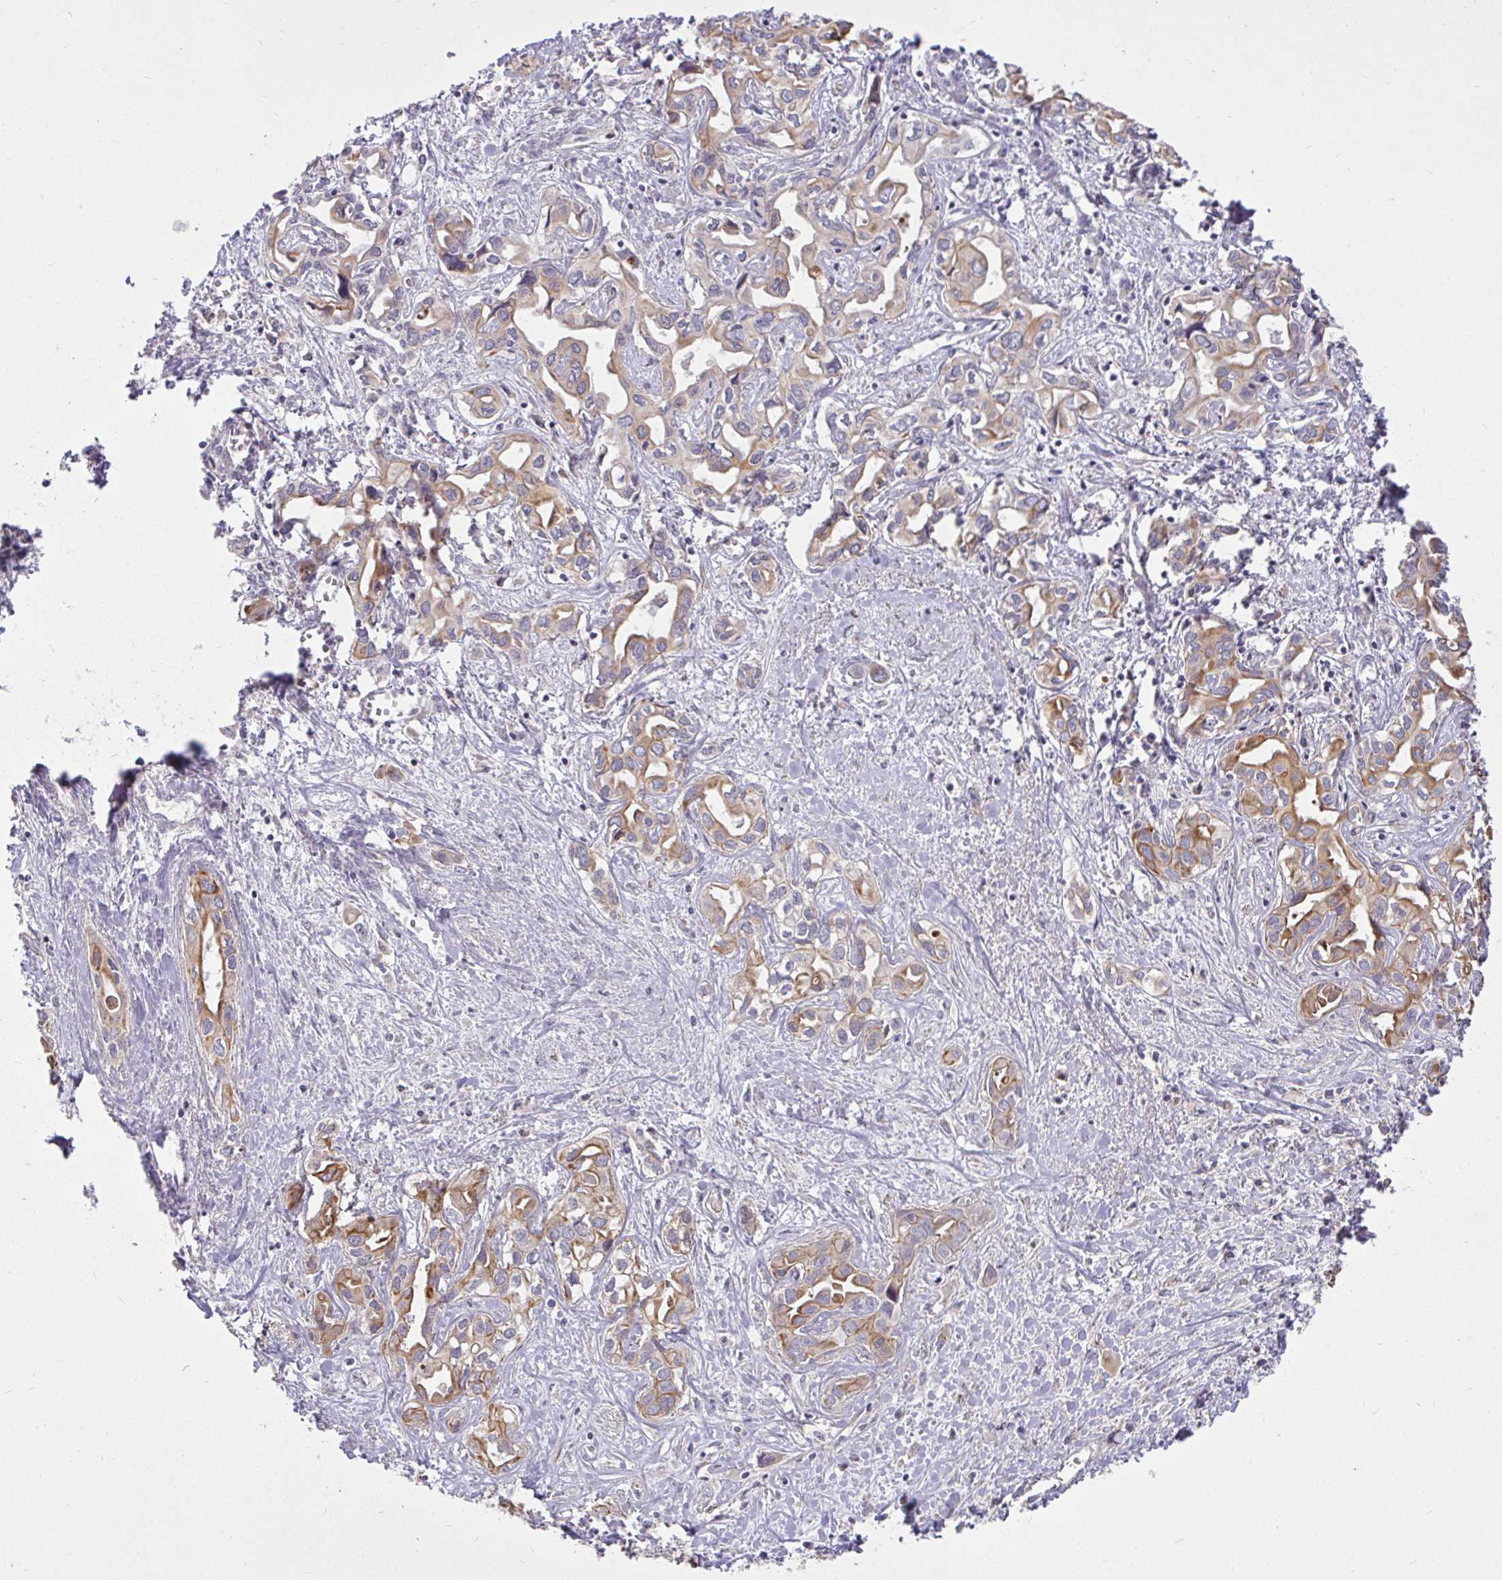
{"staining": {"intensity": "moderate", "quantity": ">75%", "location": "cytoplasmic/membranous"}, "tissue": "liver cancer", "cell_type": "Tumor cells", "image_type": "cancer", "snomed": [{"axis": "morphology", "description": "Cholangiocarcinoma"}, {"axis": "topography", "description": "Liver"}], "caption": "Immunohistochemistry (IHC) (DAB (3,3'-diaminobenzidine)) staining of cholangiocarcinoma (liver) reveals moderate cytoplasmic/membranous protein staining in about >75% of tumor cells. The staining was performed using DAB, with brown indicating positive protein expression. Nuclei are stained blue with hematoxylin.", "gene": "STRIP1", "patient": {"sex": "female", "age": 64}}